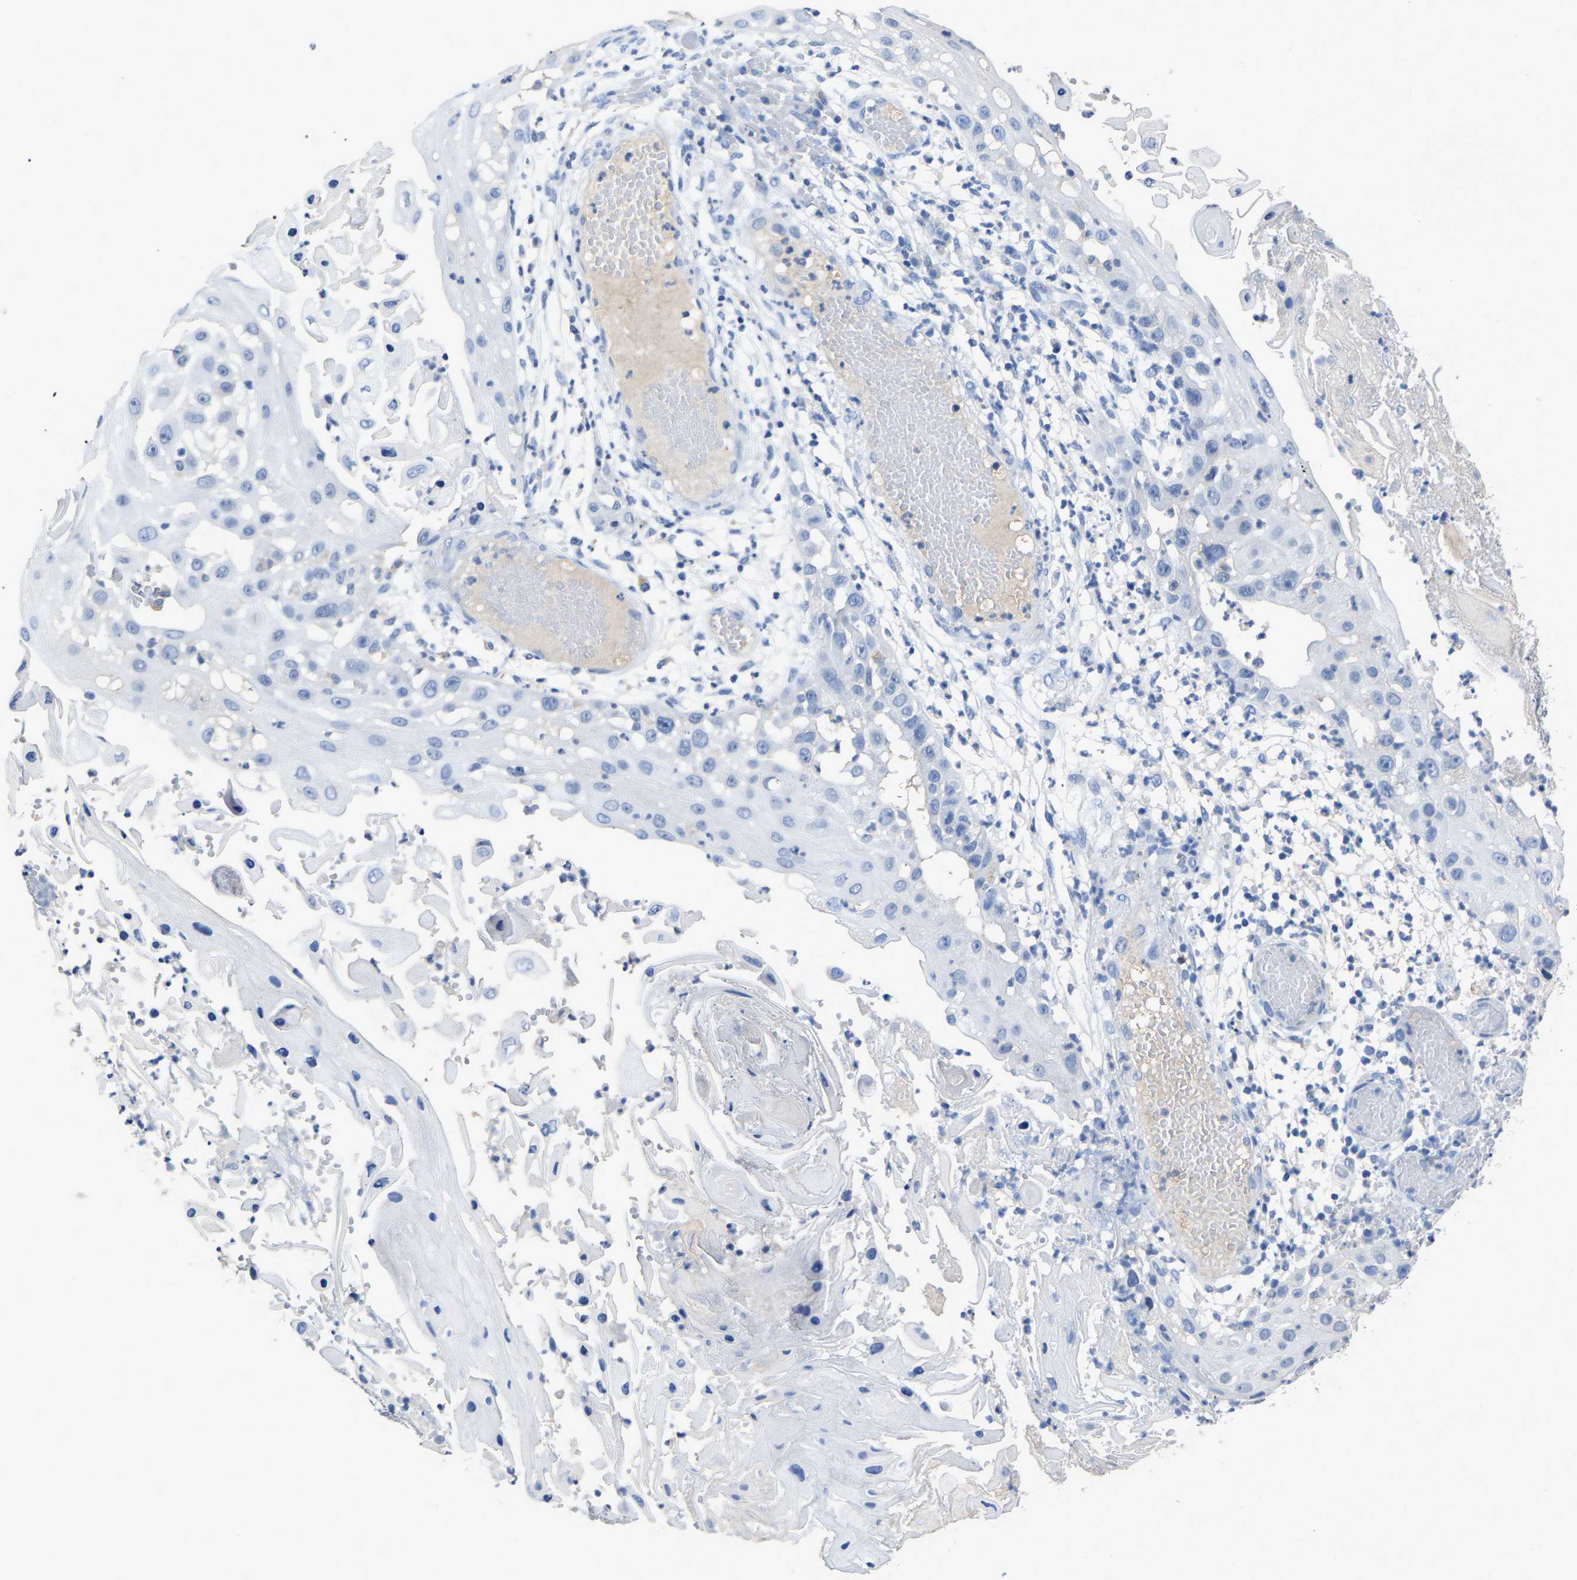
{"staining": {"intensity": "negative", "quantity": "none", "location": "none"}, "tissue": "skin cancer", "cell_type": "Tumor cells", "image_type": "cancer", "snomed": [{"axis": "morphology", "description": "Squamous cell carcinoma, NOS"}, {"axis": "topography", "description": "Skin"}], "caption": "Tumor cells show no significant staining in skin squamous cell carcinoma.", "gene": "SMPD2", "patient": {"sex": "female", "age": 44}}